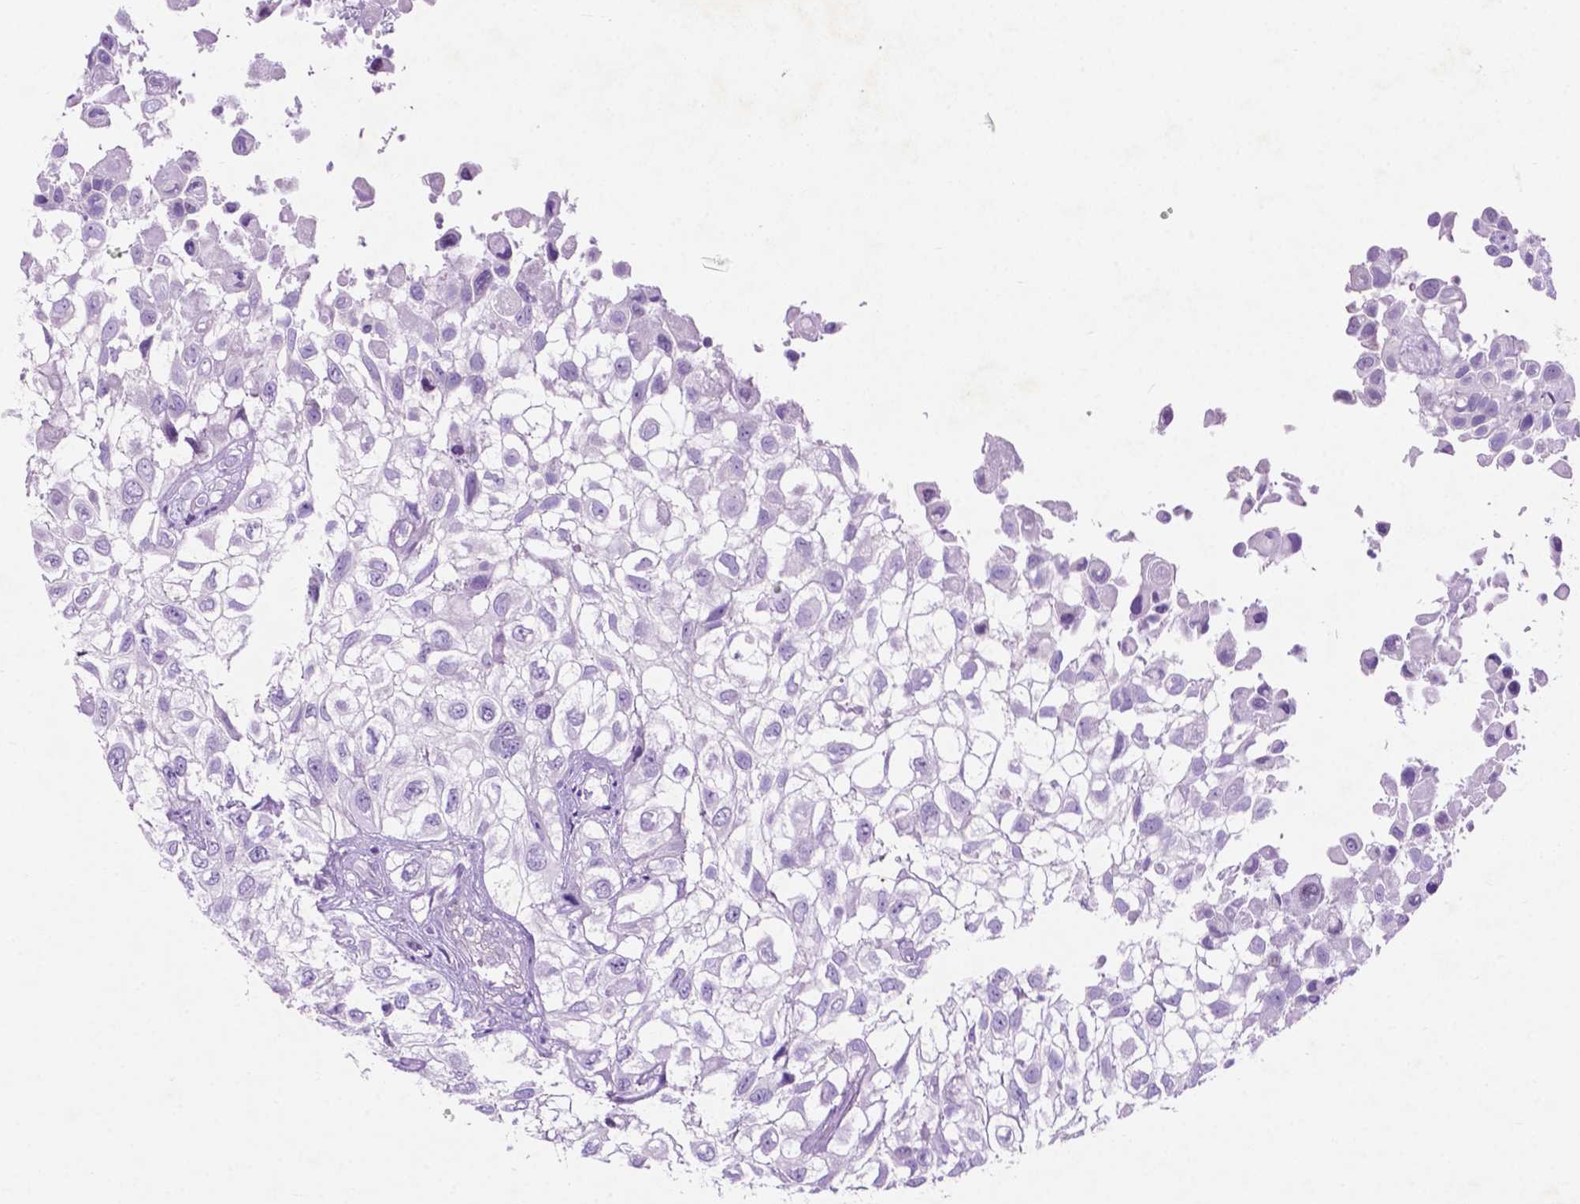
{"staining": {"intensity": "negative", "quantity": "none", "location": "none"}, "tissue": "urothelial cancer", "cell_type": "Tumor cells", "image_type": "cancer", "snomed": [{"axis": "morphology", "description": "Urothelial carcinoma, High grade"}, {"axis": "topography", "description": "Urinary bladder"}], "caption": "IHC image of neoplastic tissue: urothelial cancer stained with DAB (3,3'-diaminobenzidine) shows no significant protein positivity in tumor cells.", "gene": "ASPG", "patient": {"sex": "male", "age": 56}}